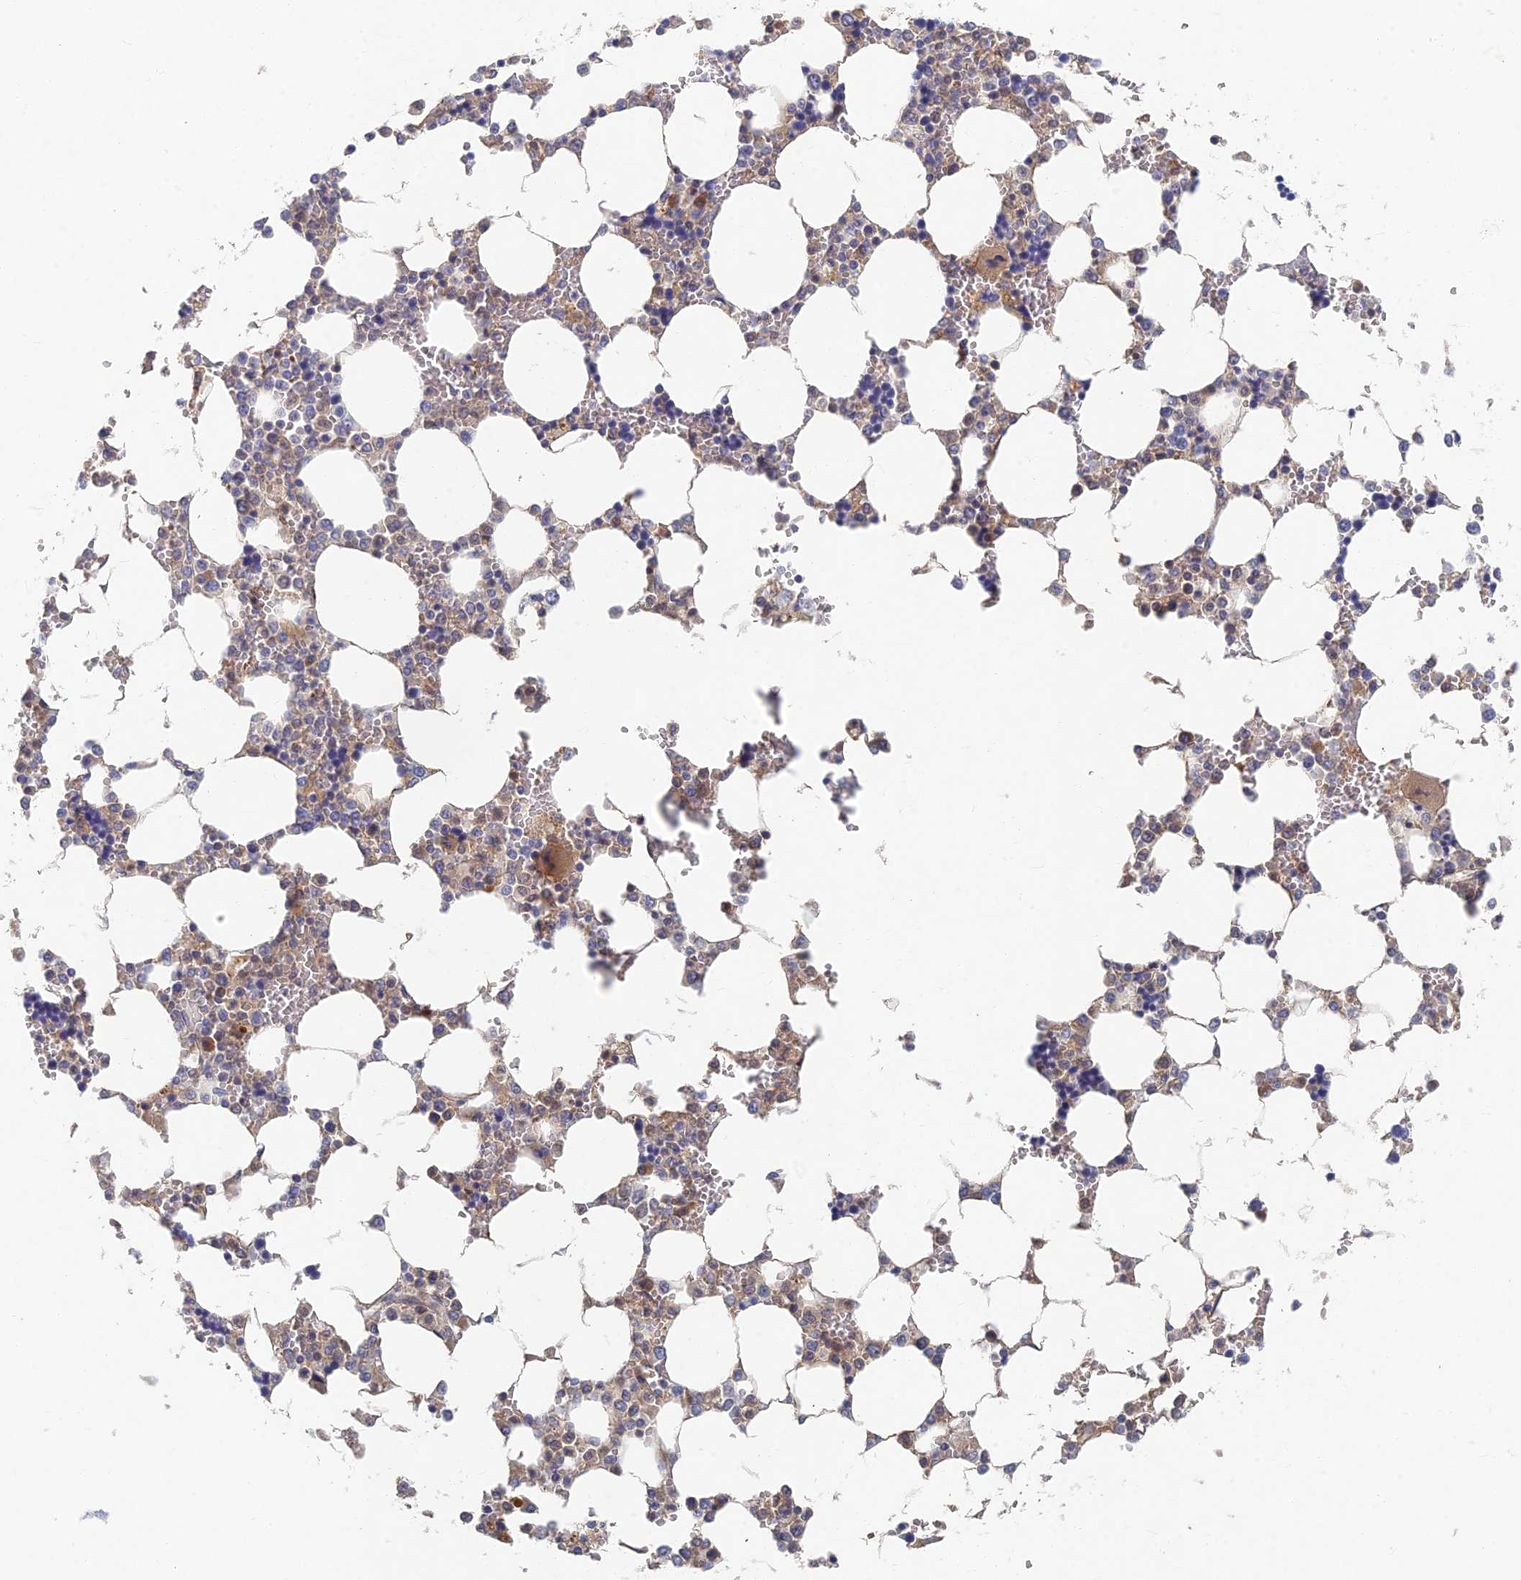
{"staining": {"intensity": "moderate", "quantity": "<25%", "location": "cytoplasmic/membranous"}, "tissue": "bone marrow", "cell_type": "Hematopoietic cells", "image_type": "normal", "snomed": [{"axis": "morphology", "description": "Normal tissue, NOS"}, {"axis": "topography", "description": "Bone marrow"}], "caption": "Immunohistochemistry of benign human bone marrow exhibits low levels of moderate cytoplasmic/membranous positivity in about <25% of hematopoietic cells. Using DAB (brown) and hematoxylin (blue) stains, captured at high magnification using brightfield microscopy.", "gene": "GNA15", "patient": {"sex": "male", "age": 64}}